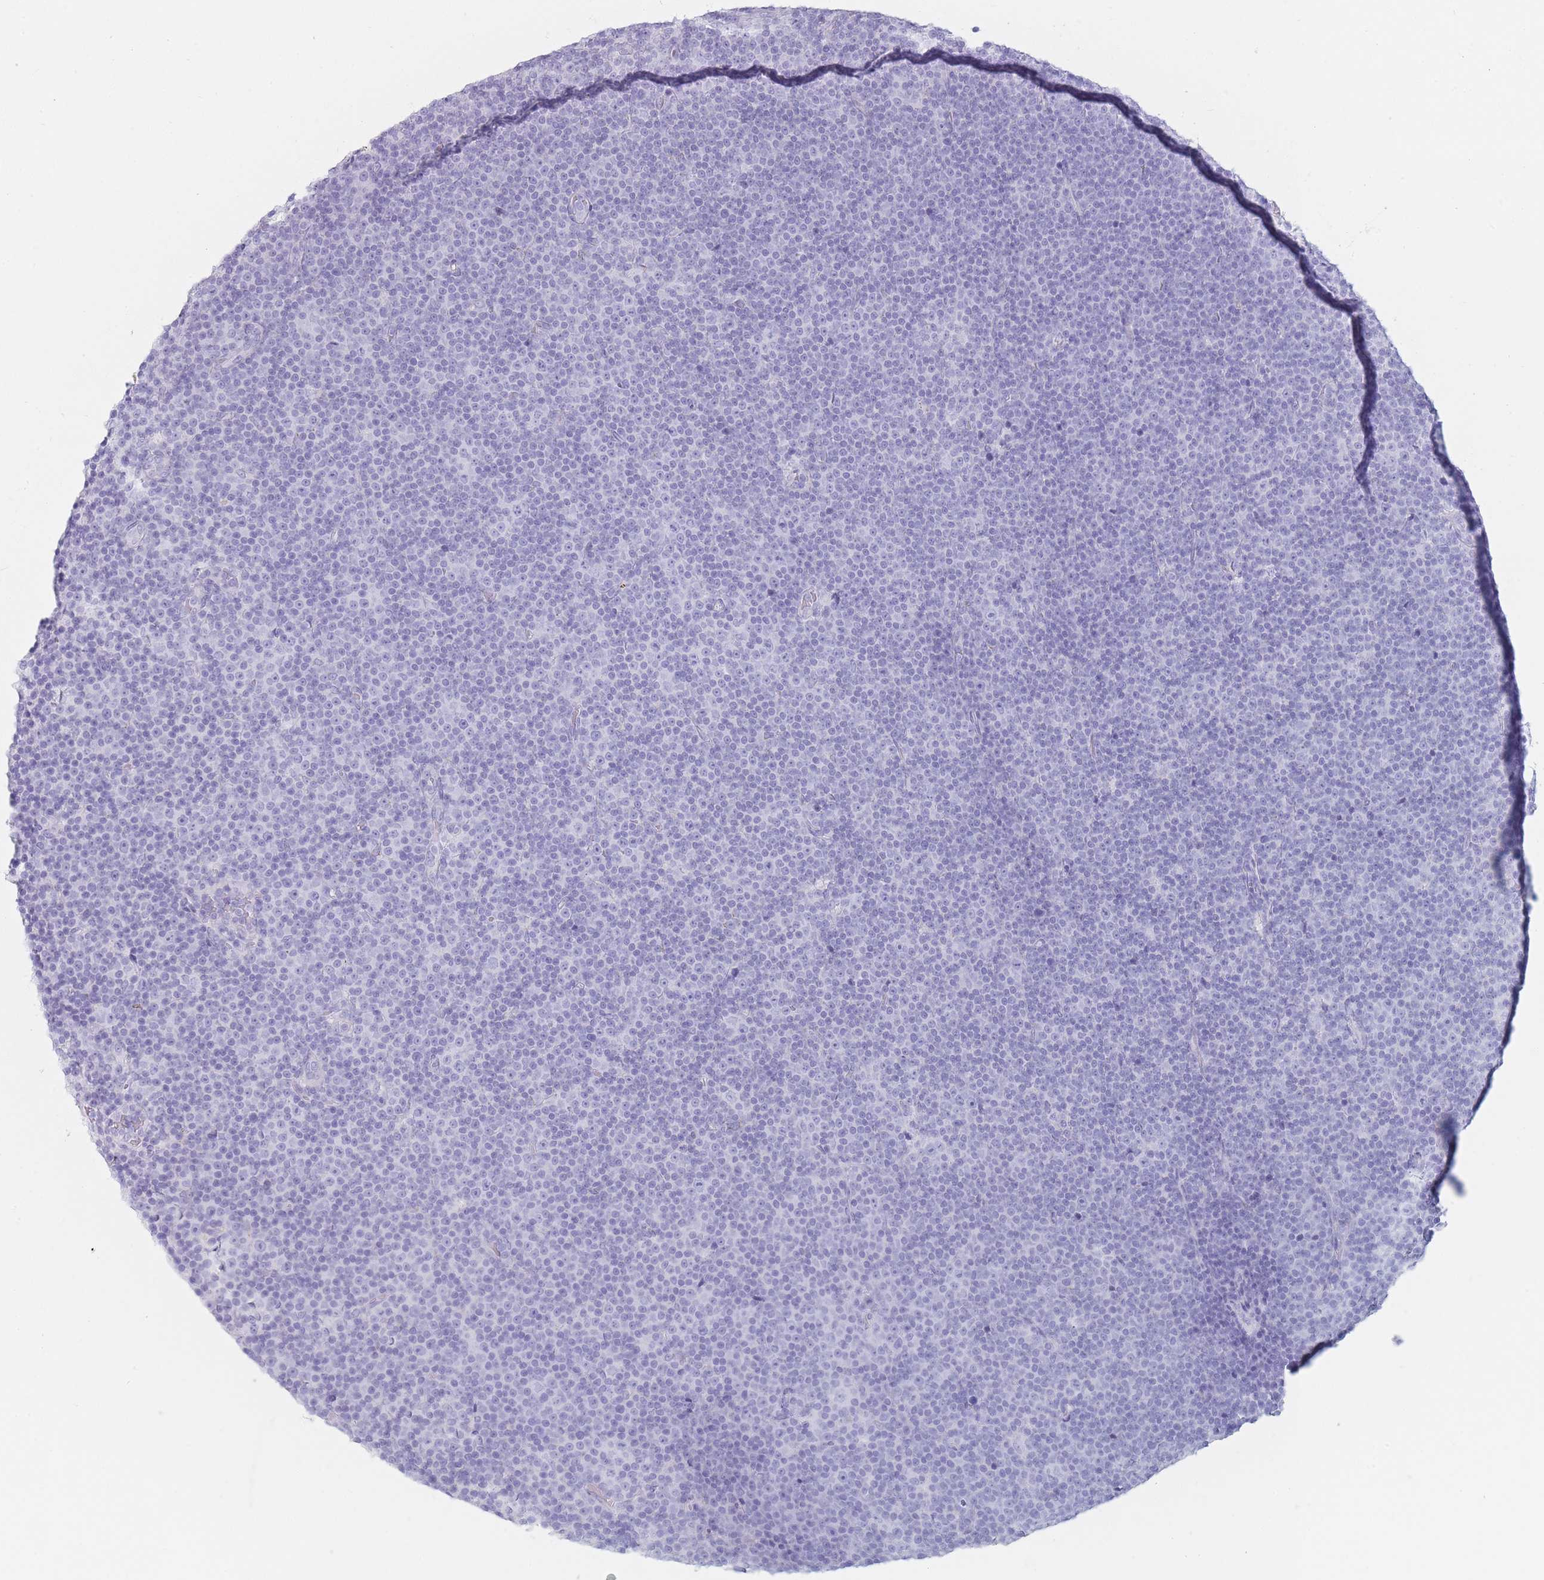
{"staining": {"intensity": "negative", "quantity": "none", "location": "none"}, "tissue": "lymphoma", "cell_type": "Tumor cells", "image_type": "cancer", "snomed": [{"axis": "morphology", "description": "Malignant lymphoma, non-Hodgkin's type, Low grade"}, {"axis": "topography", "description": "Lymph node"}], "caption": "There is no significant positivity in tumor cells of lymphoma.", "gene": "GPR12", "patient": {"sex": "female", "age": 67}}